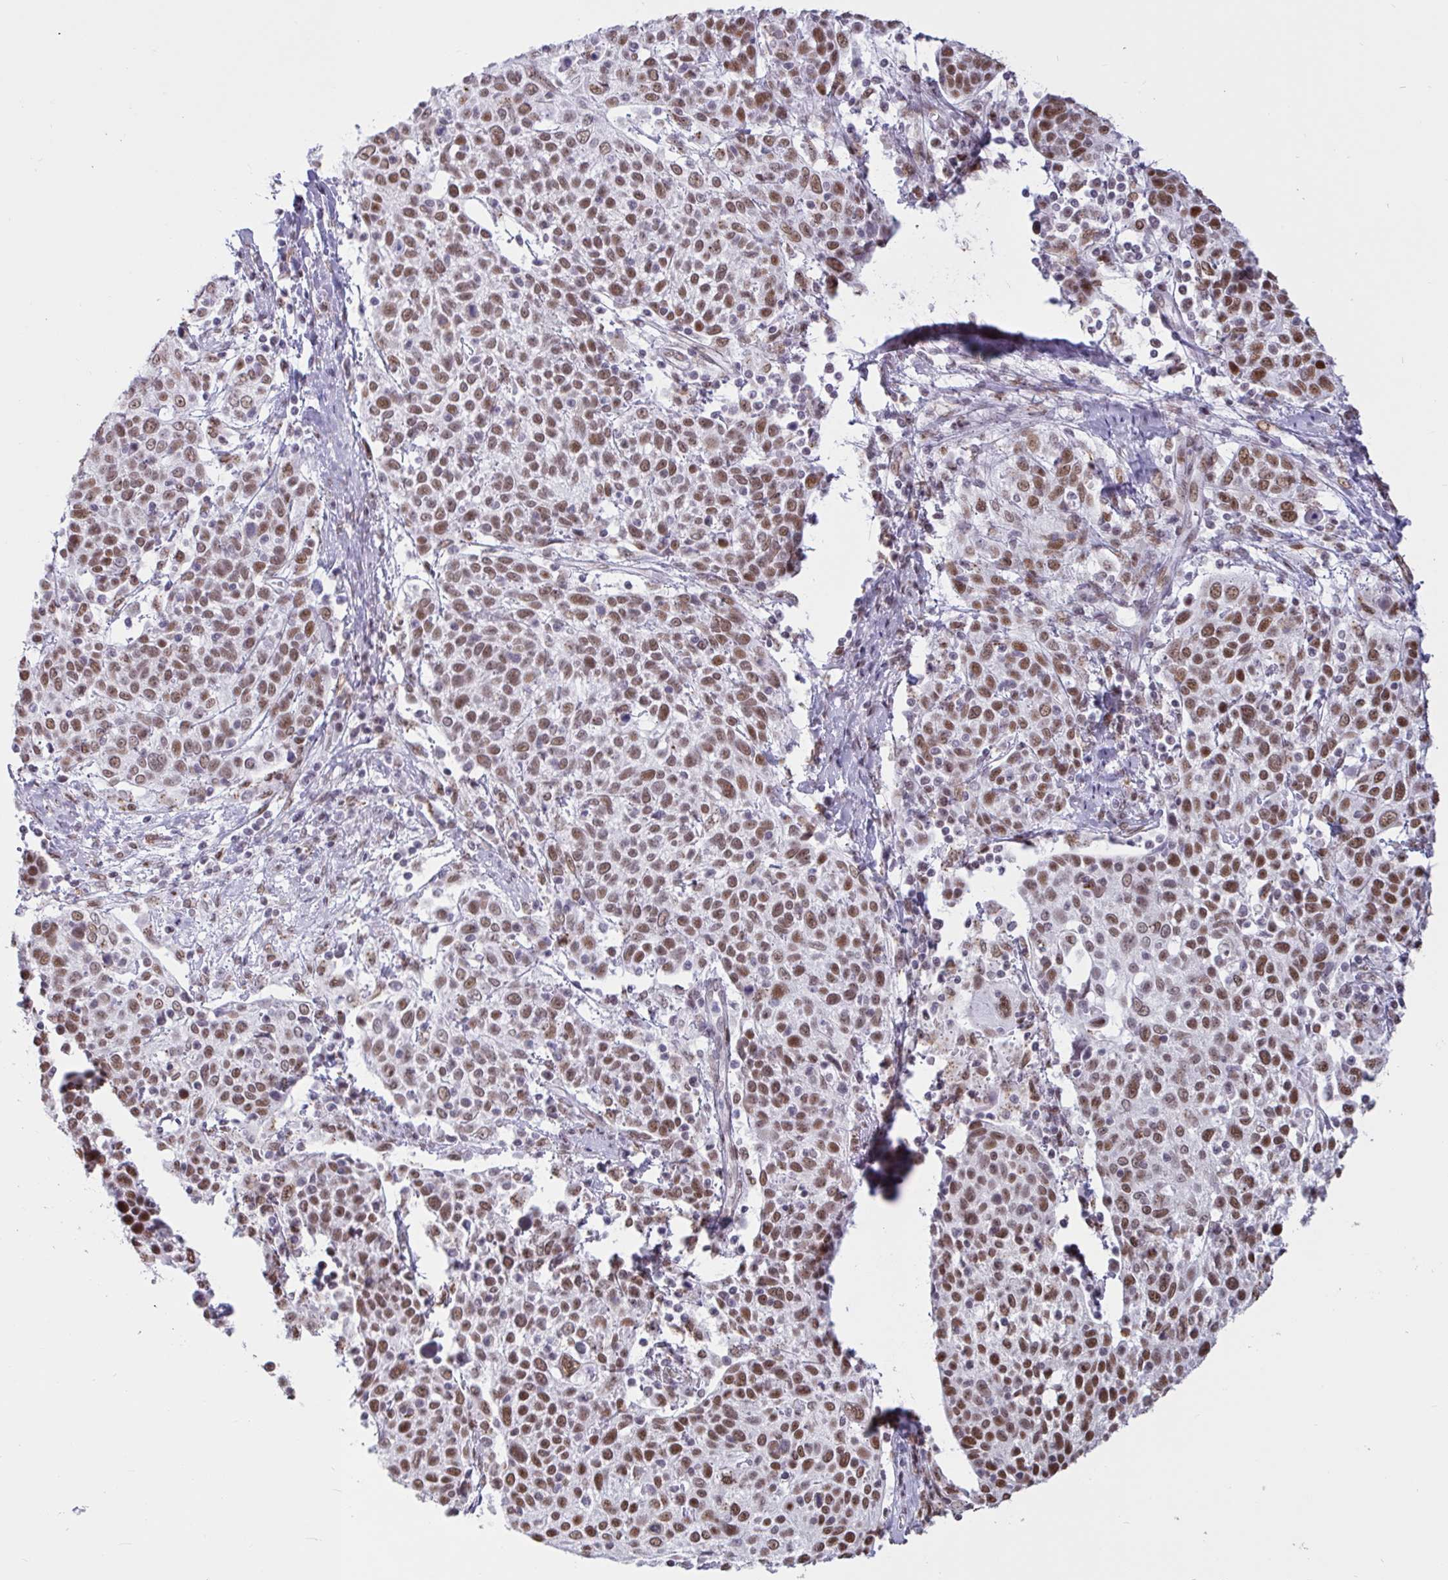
{"staining": {"intensity": "moderate", "quantity": ">75%", "location": "nuclear"}, "tissue": "cervical cancer", "cell_type": "Tumor cells", "image_type": "cancer", "snomed": [{"axis": "morphology", "description": "Squamous cell carcinoma, NOS"}, {"axis": "topography", "description": "Cervix"}], "caption": "High-magnification brightfield microscopy of cervical cancer (squamous cell carcinoma) stained with DAB (brown) and counterstained with hematoxylin (blue). tumor cells exhibit moderate nuclear expression is present in approximately>75% of cells.", "gene": "CBFA2T2", "patient": {"sex": "female", "age": 61}}